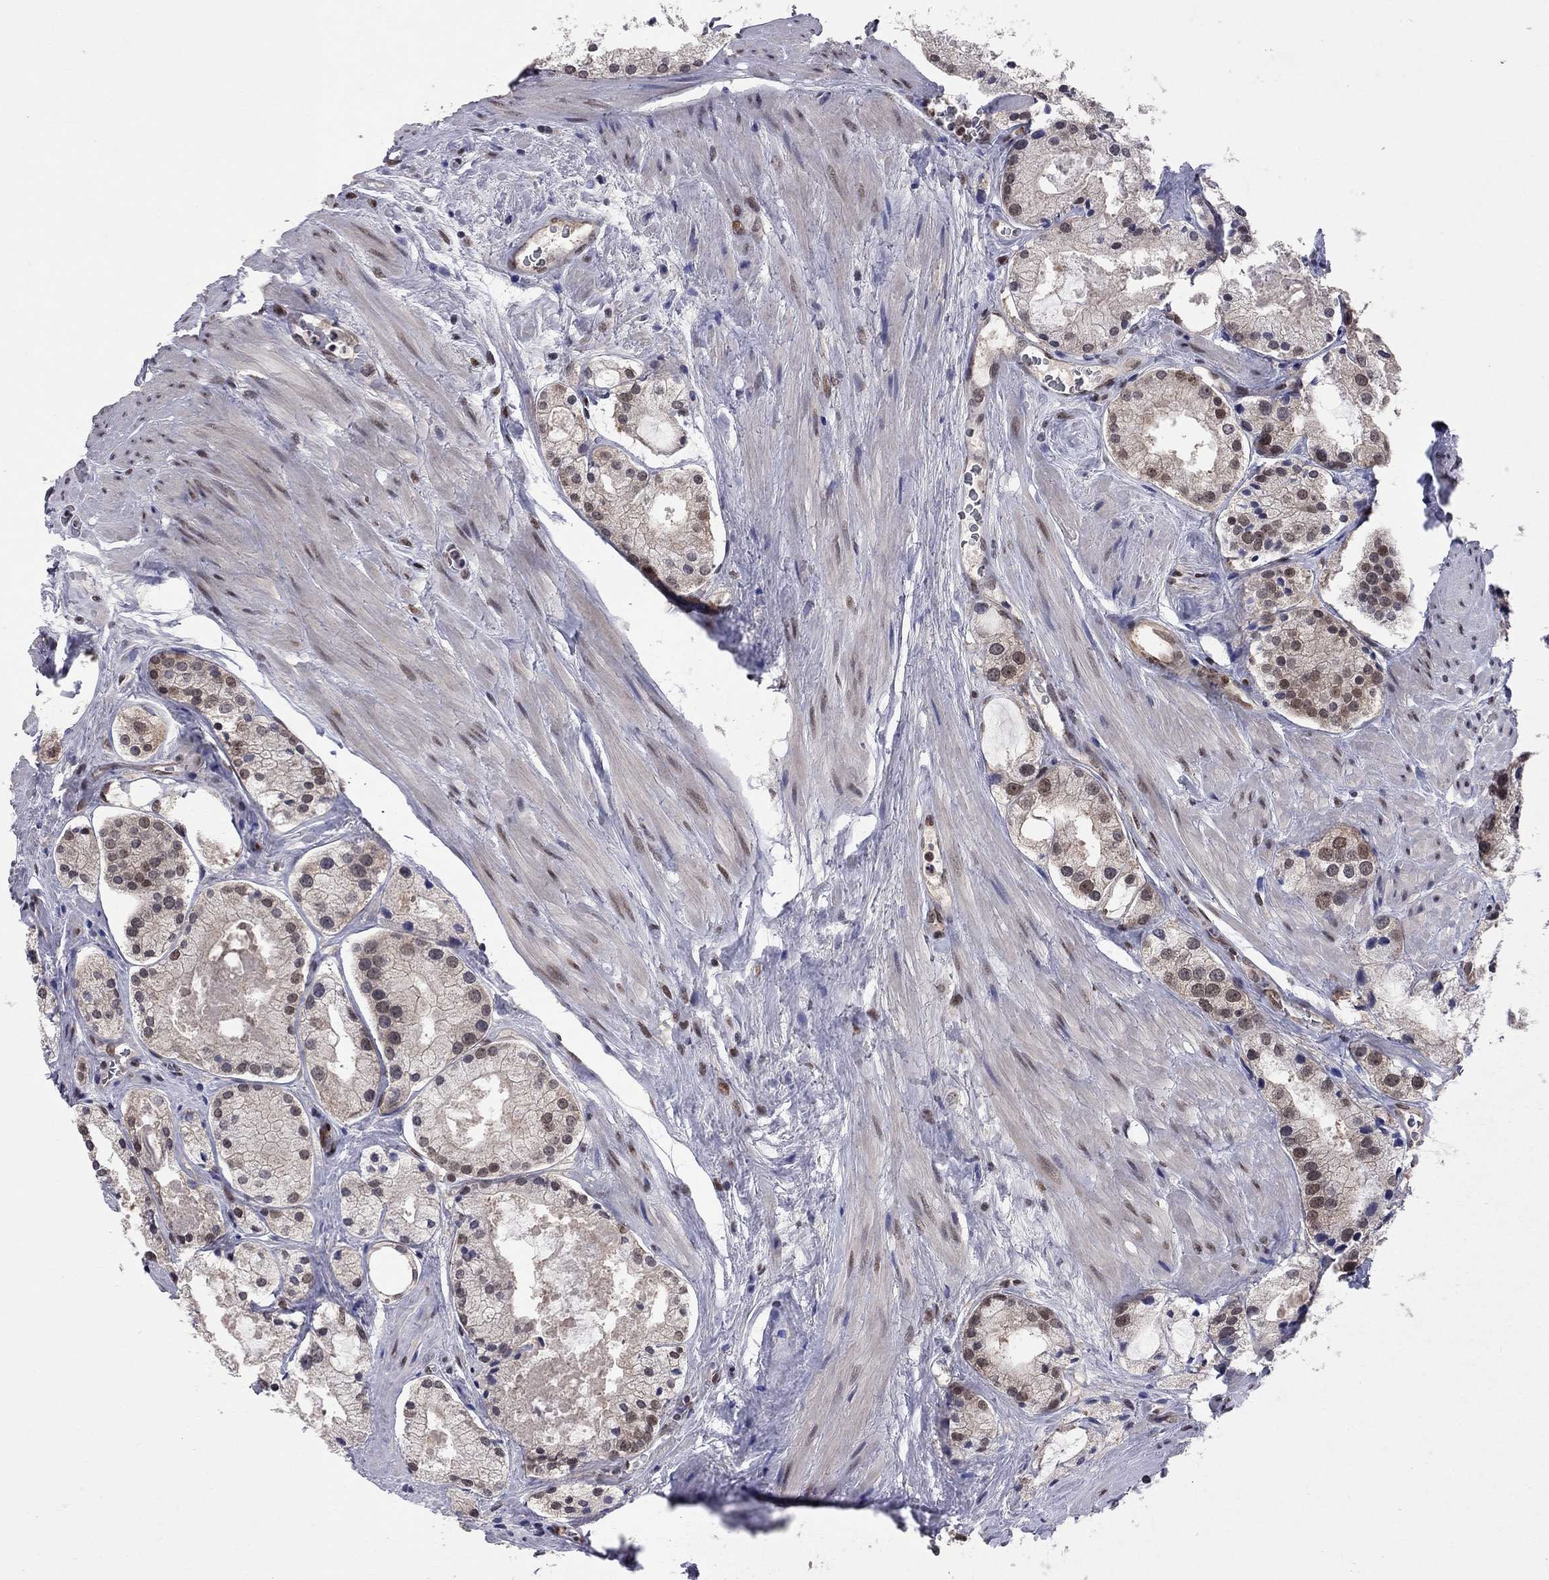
{"staining": {"intensity": "weak", "quantity": "25%-75%", "location": "nuclear"}, "tissue": "prostate cancer", "cell_type": "Tumor cells", "image_type": "cancer", "snomed": [{"axis": "morphology", "description": "Adenocarcinoma, NOS"}, {"axis": "morphology", "description": "Adenocarcinoma, High grade"}, {"axis": "topography", "description": "Prostate"}], "caption": "Weak nuclear staining for a protein is appreciated in about 25%-75% of tumor cells of high-grade adenocarcinoma (prostate) using immunohistochemistry (IHC).", "gene": "SAP30L", "patient": {"sex": "male", "age": 64}}